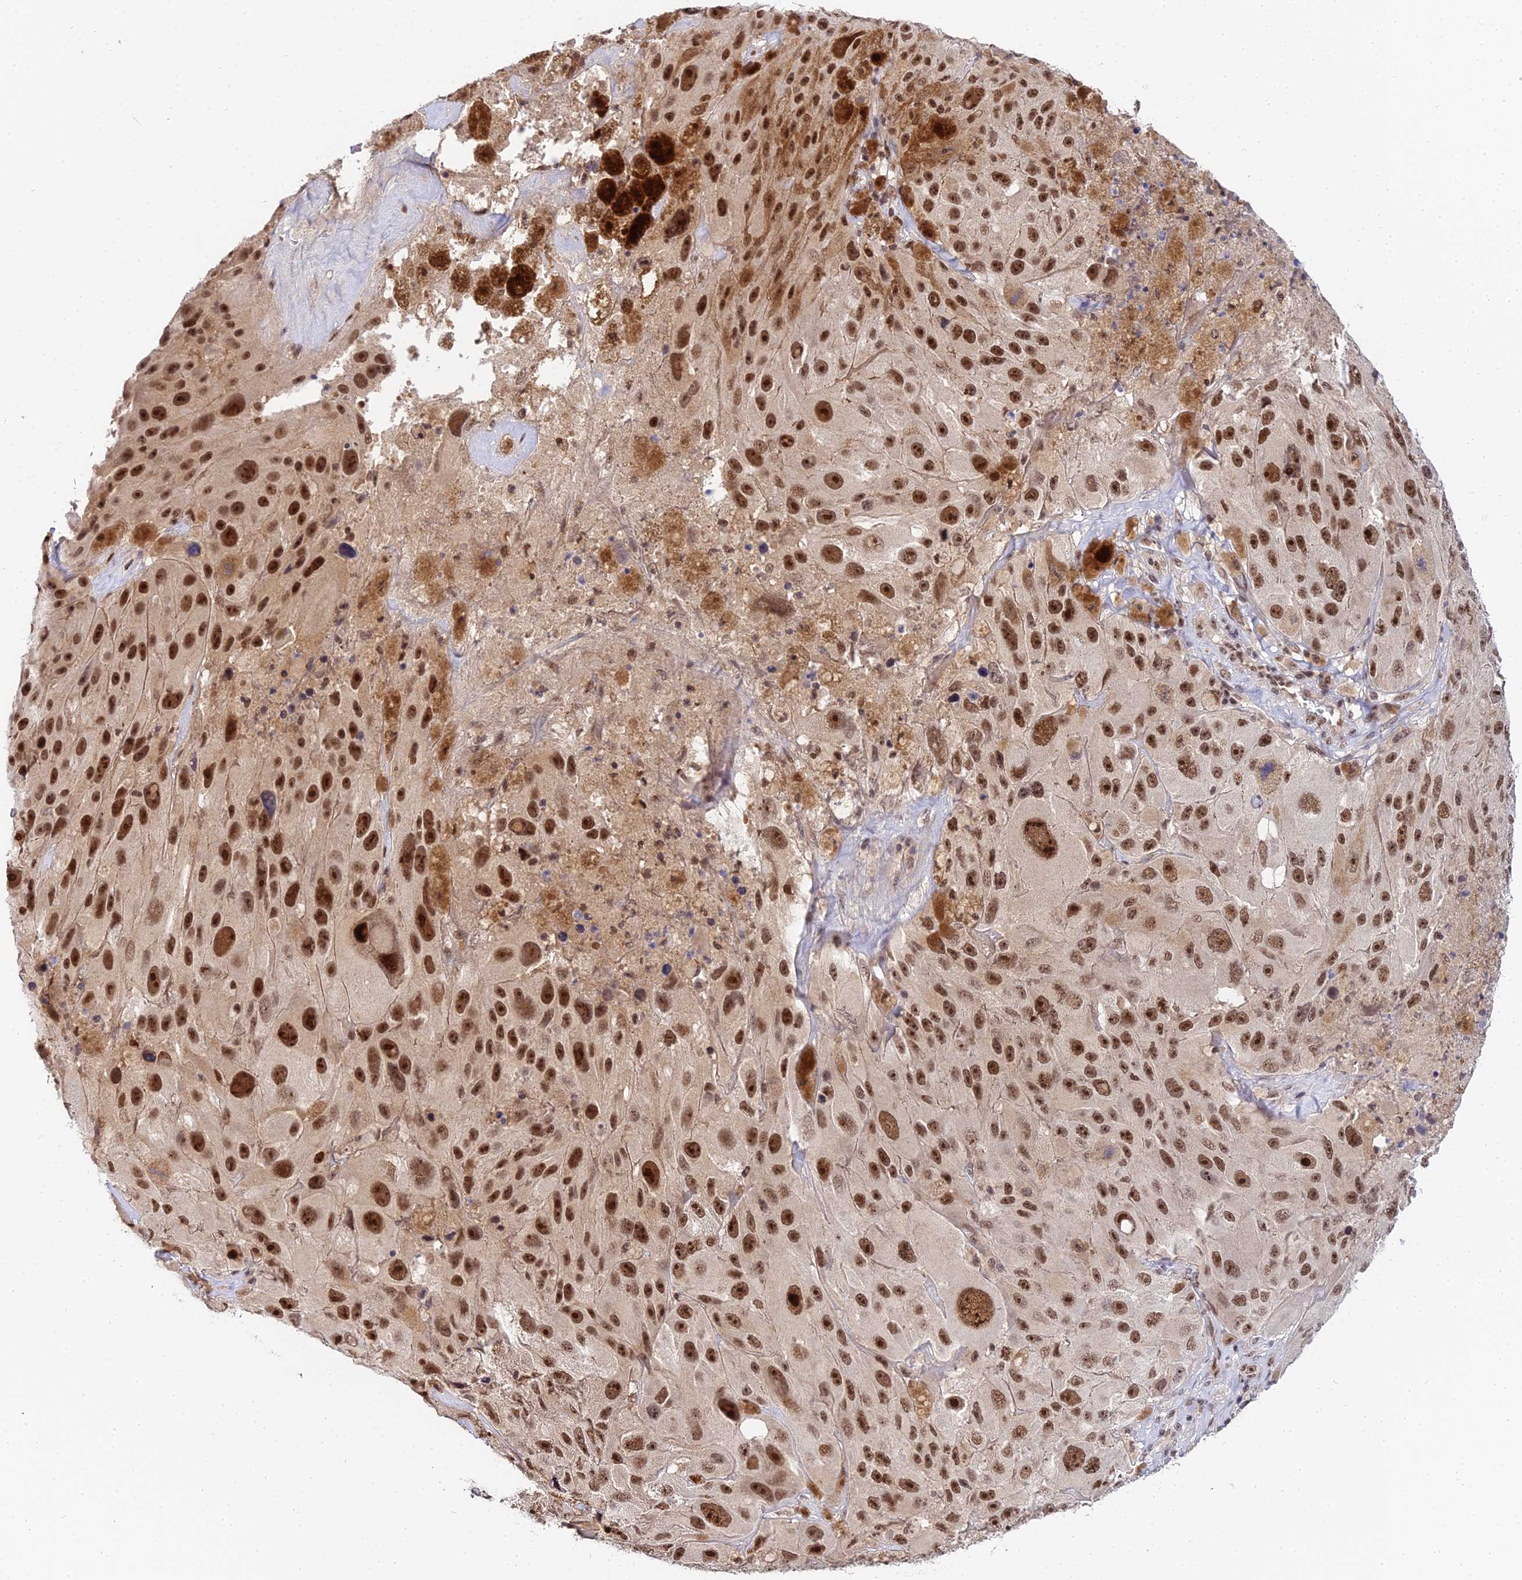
{"staining": {"intensity": "strong", "quantity": ">75%", "location": "nuclear"}, "tissue": "melanoma", "cell_type": "Tumor cells", "image_type": "cancer", "snomed": [{"axis": "morphology", "description": "Malignant melanoma, Metastatic site"}, {"axis": "topography", "description": "Lymph node"}], "caption": "Melanoma was stained to show a protein in brown. There is high levels of strong nuclear expression in approximately >75% of tumor cells. (brown staining indicates protein expression, while blue staining denotes nuclei).", "gene": "EXOSC3", "patient": {"sex": "male", "age": 62}}